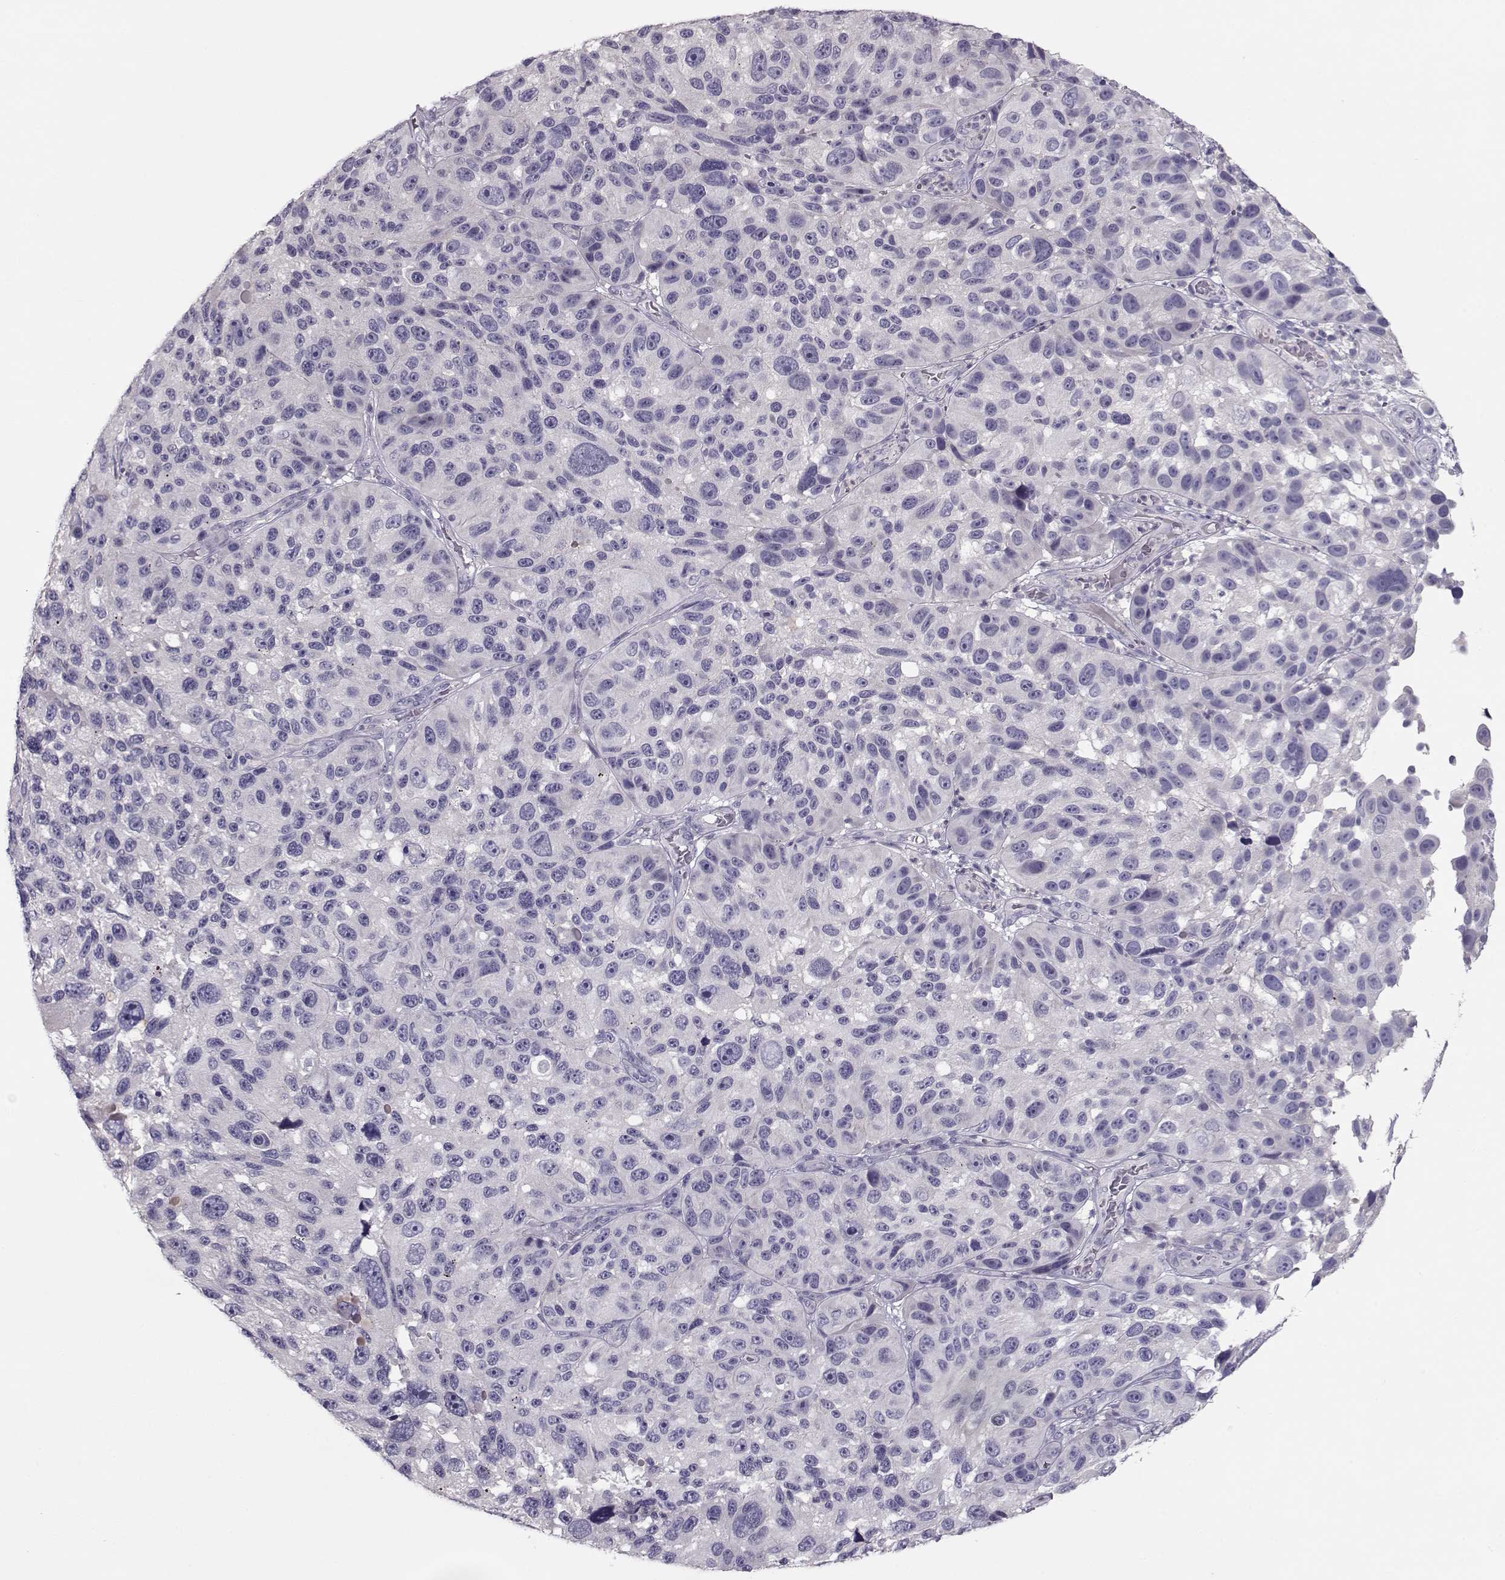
{"staining": {"intensity": "negative", "quantity": "none", "location": "none"}, "tissue": "melanoma", "cell_type": "Tumor cells", "image_type": "cancer", "snomed": [{"axis": "morphology", "description": "Malignant melanoma, NOS"}, {"axis": "topography", "description": "Skin"}], "caption": "This is an IHC micrograph of human malignant melanoma. There is no expression in tumor cells.", "gene": "GRK1", "patient": {"sex": "male", "age": 53}}